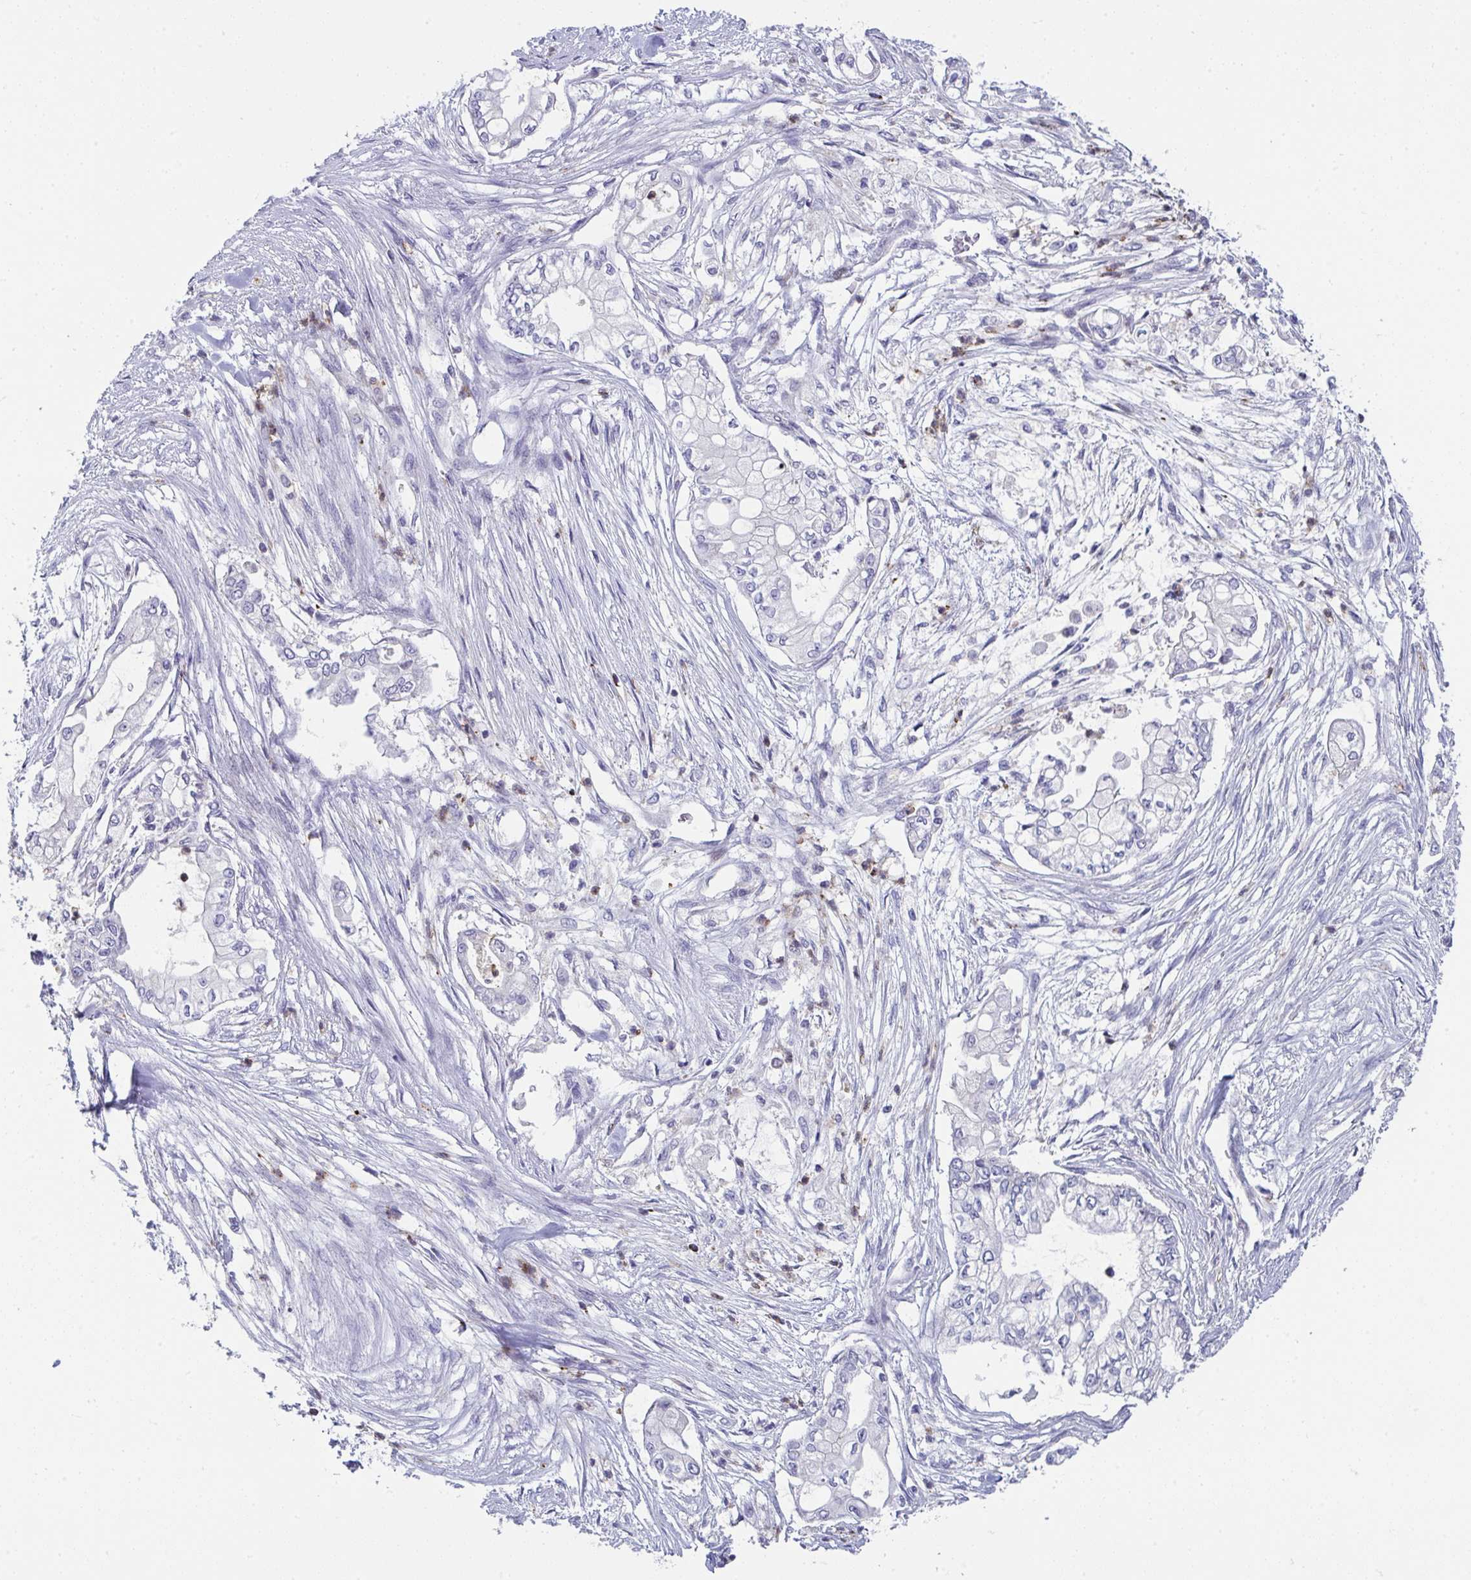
{"staining": {"intensity": "negative", "quantity": "none", "location": "none"}, "tissue": "pancreatic cancer", "cell_type": "Tumor cells", "image_type": "cancer", "snomed": [{"axis": "morphology", "description": "Adenocarcinoma, NOS"}, {"axis": "topography", "description": "Pancreas"}], "caption": "The immunohistochemistry photomicrograph has no significant expression in tumor cells of pancreatic cancer tissue. The staining was performed using DAB to visualize the protein expression in brown, while the nuclei were stained in blue with hematoxylin (Magnification: 20x).", "gene": "AOC2", "patient": {"sex": "female", "age": 69}}